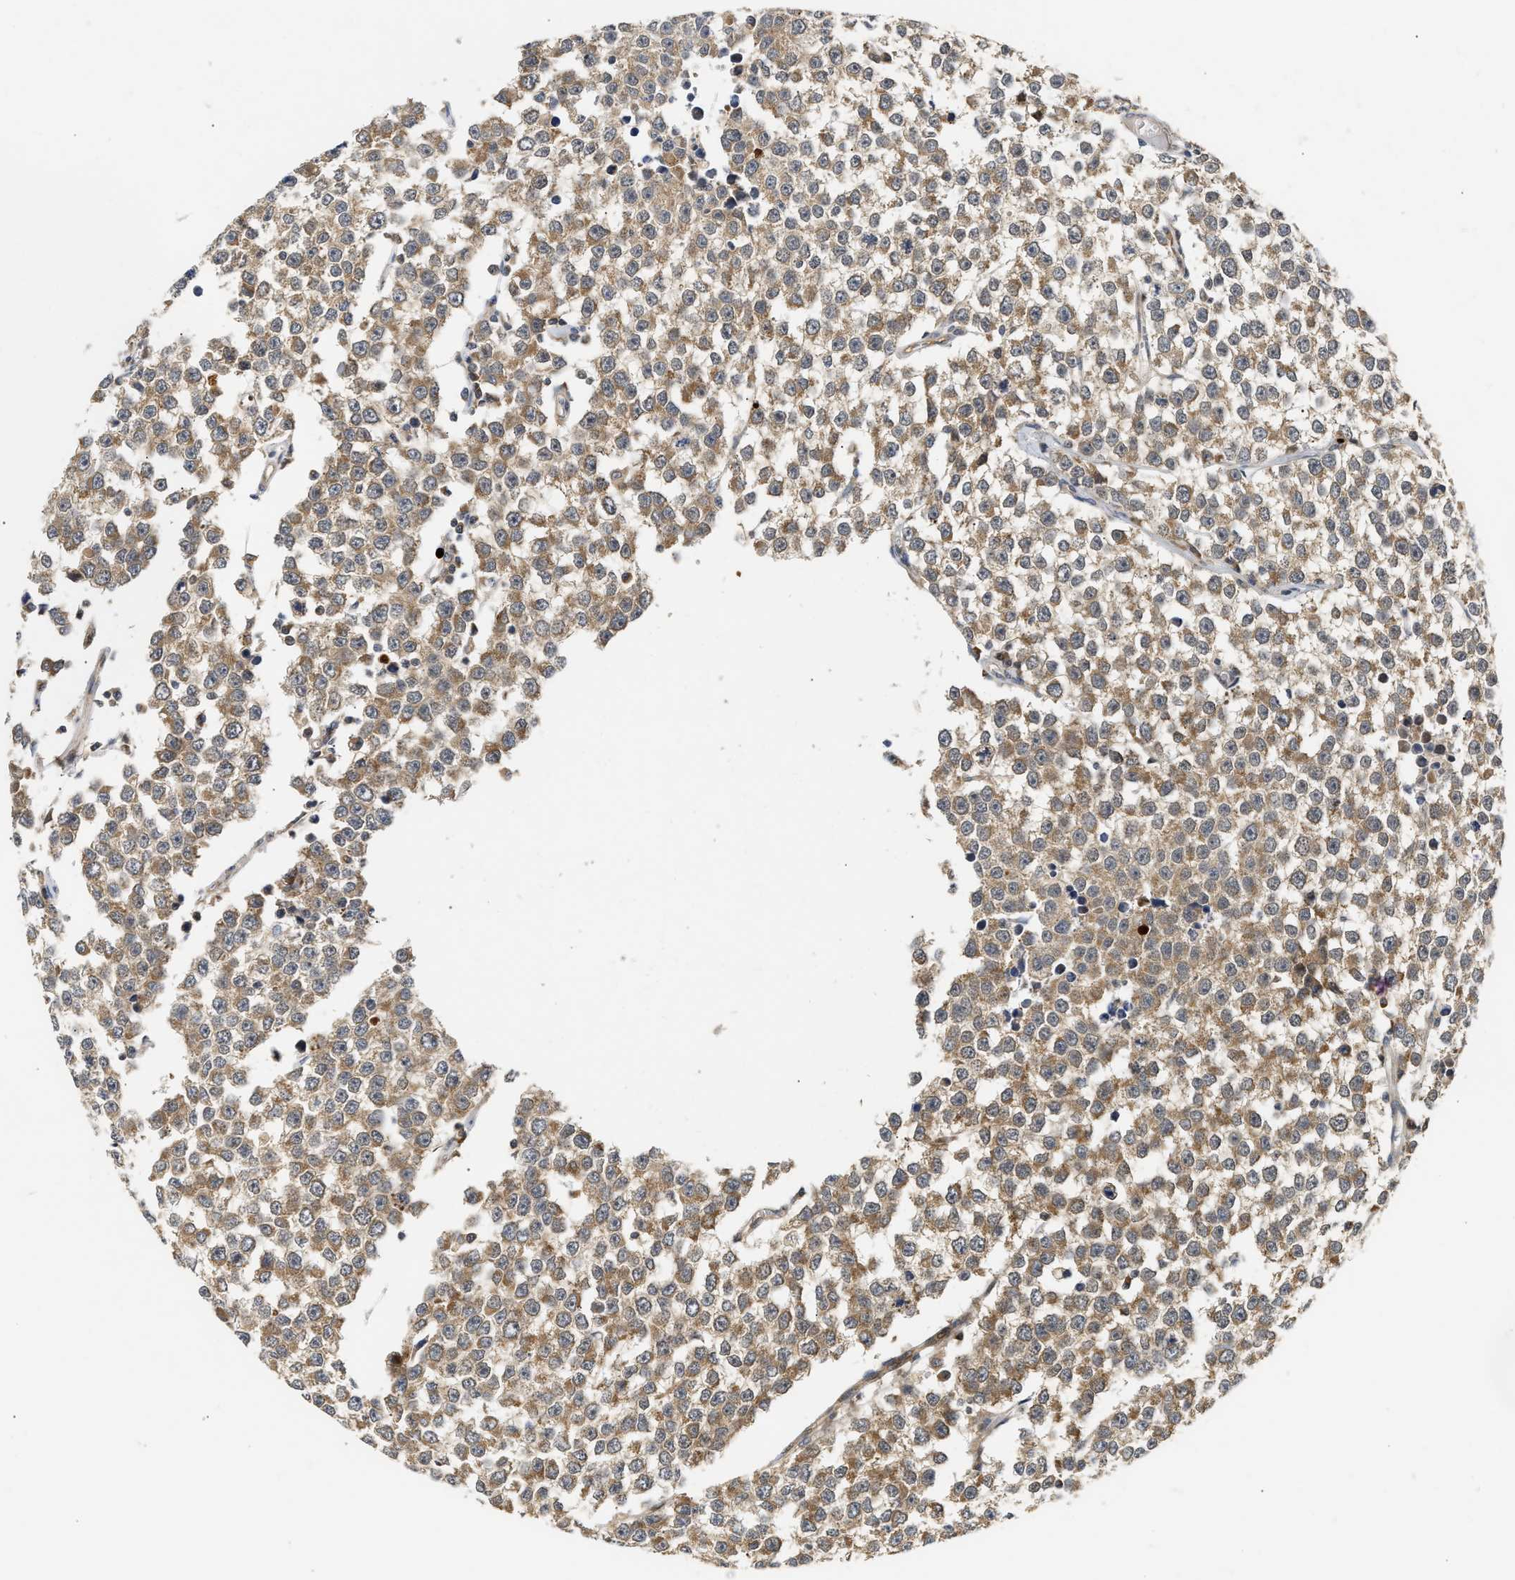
{"staining": {"intensity": "weak", "quantity": ">75%", "location": "cytoplasmic/membranous"}, "tissue": "testis cancer", "cell_type": "Tumor cells", "image_type": "cancer", "snomed": [{"axis": "morphology", "description": "Seminoma, NOS"}, {"axis": "morphology", "description": "Carcinoma, Embryonal, NOS"}, {"axis": "topography", "description": "Testis"}], "caption": "Testis cancer (seminoma) was stained to show a protein in brown. There is low levels of weak cytoplasmic/membranous staining in approximately >75% of tumor cells. Nuclei are stained in blue.", "gene": "EXTL2", "patient": {"sex": "male", "age": 52}}